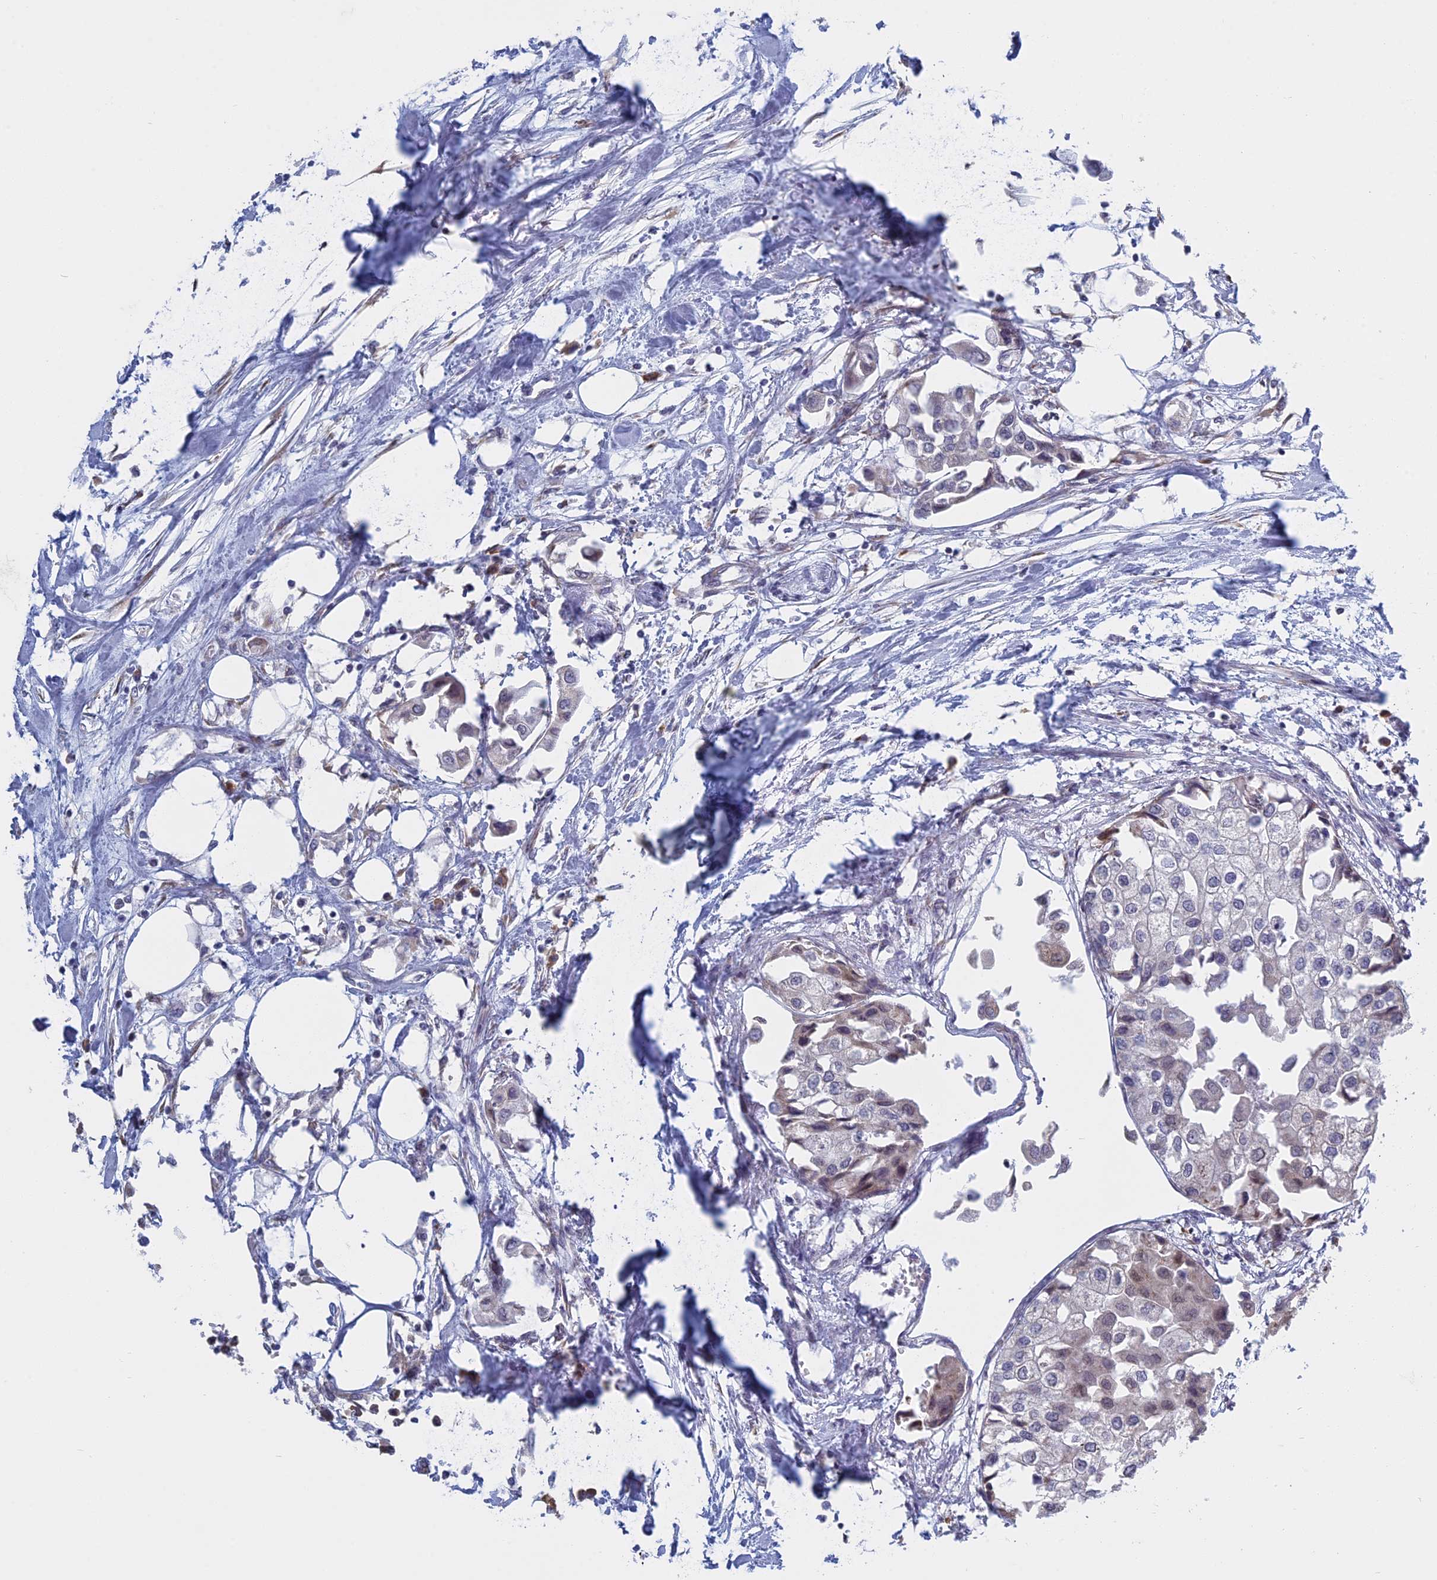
{"staining": {"intensity": "negative", "quantity": "none", "location": "none"}, "tissue": "urothelial cancer", "cell_type": "Tumor cells", "image_type": "cancer", "snomed": [{"axis": "morphology", "description": "Urothelial carcinoma, High grade"}, {"axis": "topography", "description": "Urinary bladder"}], "caption": "Immunohistochemical staining of human urothelial cancer displays no significant staining in tumor cells.", "gene": "RPS19BP1", "patient": {"sex": "male", "age": 64}}